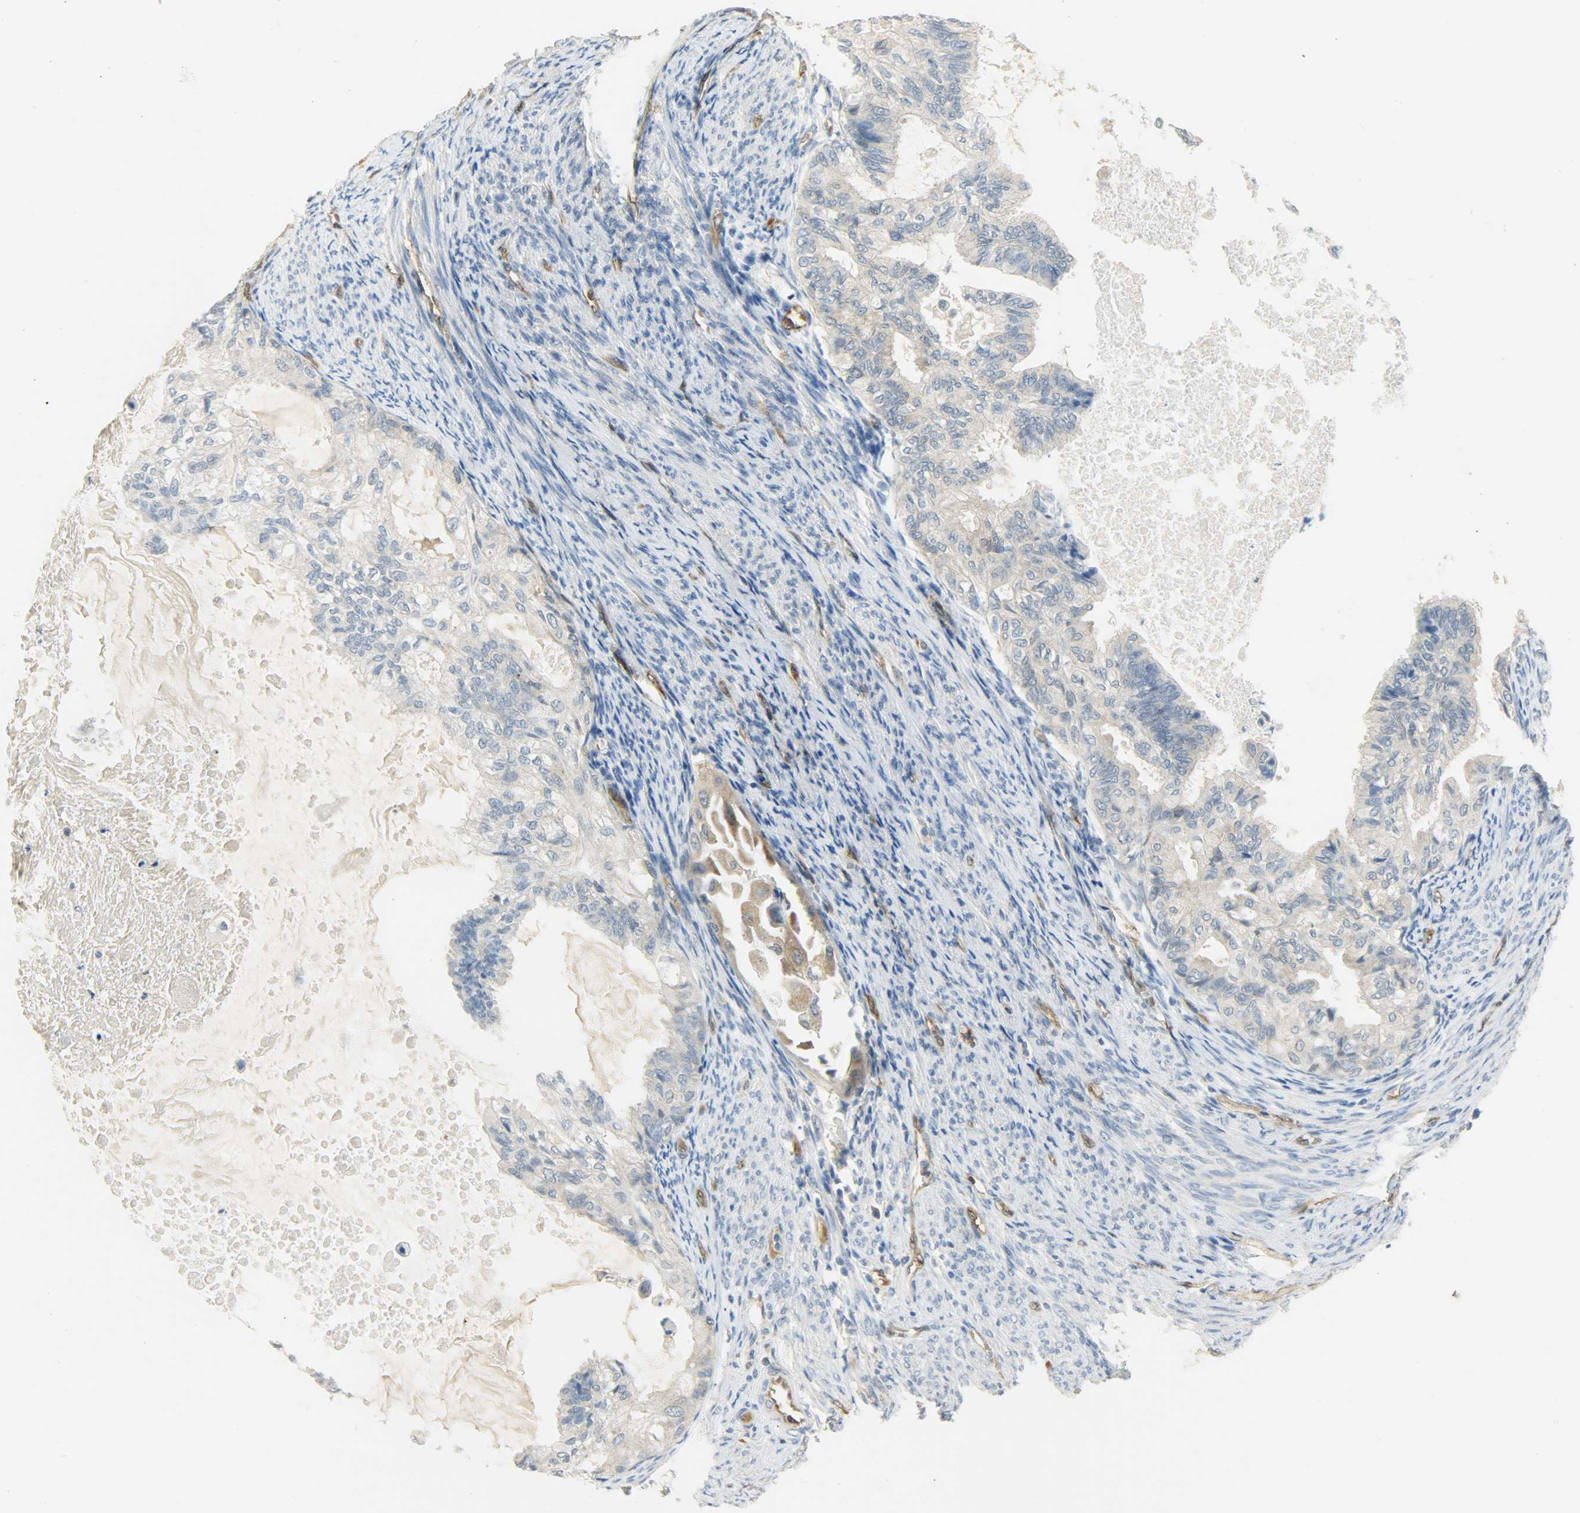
{"staining": {"intensity": "negative", "quantity": "none", "location": "none"}, "tissue": "cervical cancer", "cell_type": "Tumor cells", "image_type": "cancer", "snomed": [{"axis": "morphology", "description": "Normal tissue, NOS"}, {"axis": "morphology", "description": "Adenocarcinoma, NOS"}, {"axis": "topography", "description": "Cervix"}, {"axis": "topography", "description": "Endometrium"}], "caption": "Adenocarcinoma (cervical) stained for a protein using IHC shows no staining tumor cells.", "gene": "FKBP1A", "patient": {"sex": "female", "age": 86}}